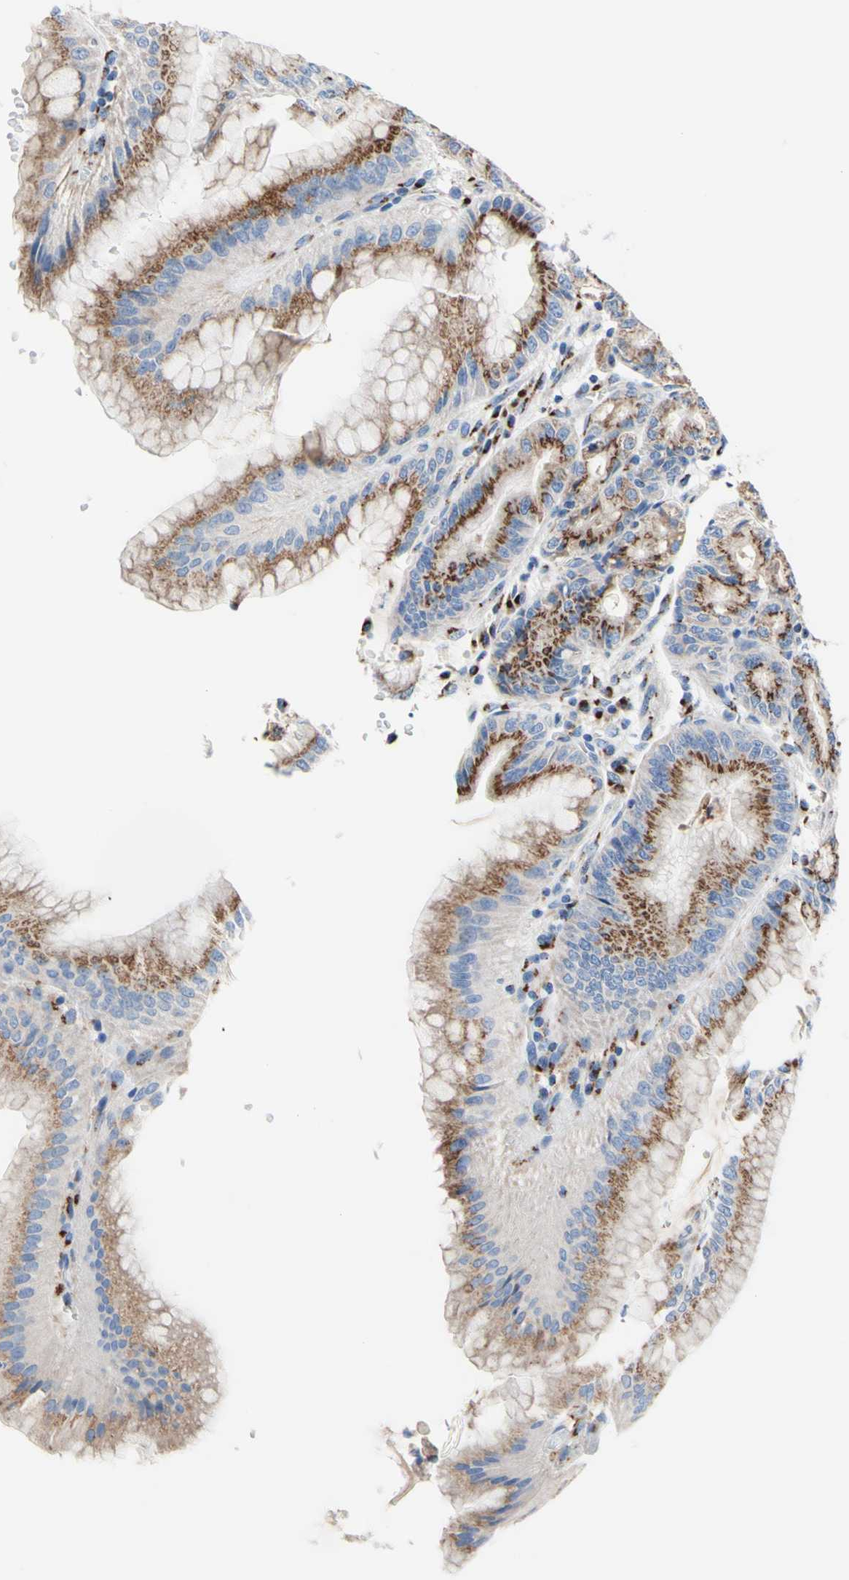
{"staining": {"intensity": "moderate", "quantity": ">75%", "location": "cytoplasmic/membranous"}, "tissue": "stomach", "cell_type": "Glandular cells", "image_type": "normal", "snomed": [{"axis": "morphology", "description": "Normal tissue, NOS"}, {"axis": "topography", "description": "Stomach, lower"}], "caption": "Glandular cells exhibit medium levels of moderate cytoplasmic/membranous positivity in approximately >75% of cells in benign human stomach.", "gene": "GALNT2", "patient": {"sex": "male", "age": 71}}